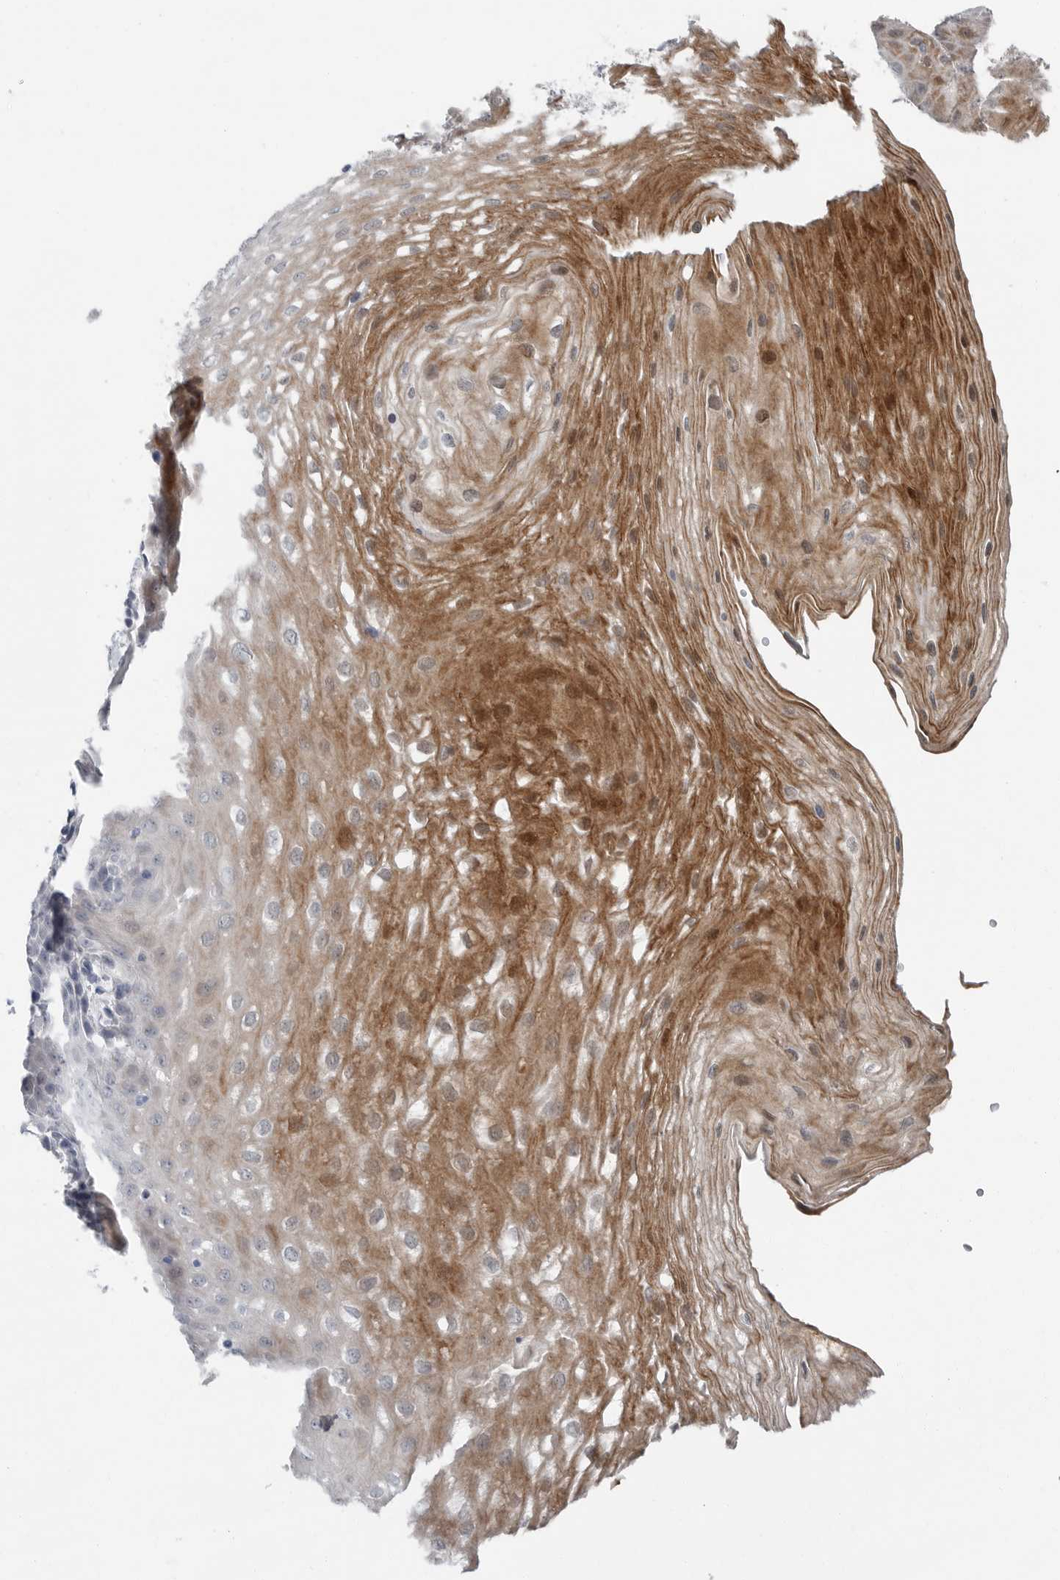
{"staining": {"intensity": "moderate", "quantity": "<25%", "location": "cytoplasmic/membranous"}, "tissue": "esophagus", "cell_type": "Squamous epithelial cells", "image_type": "normal", "snomed": [{"axis": "morphology", "description": "Normal tissue, NOS"}, {"axis": "topography", "description": "Esophagus"}], "caption": "Brown immunohistochemical staining in benign human esophagus reveals moderate cytoplasmic/membranous expression in about <25% of squamous epithelial cells.", "gene": "SCP2", "patient": {"sex": "female", "age": 66}}